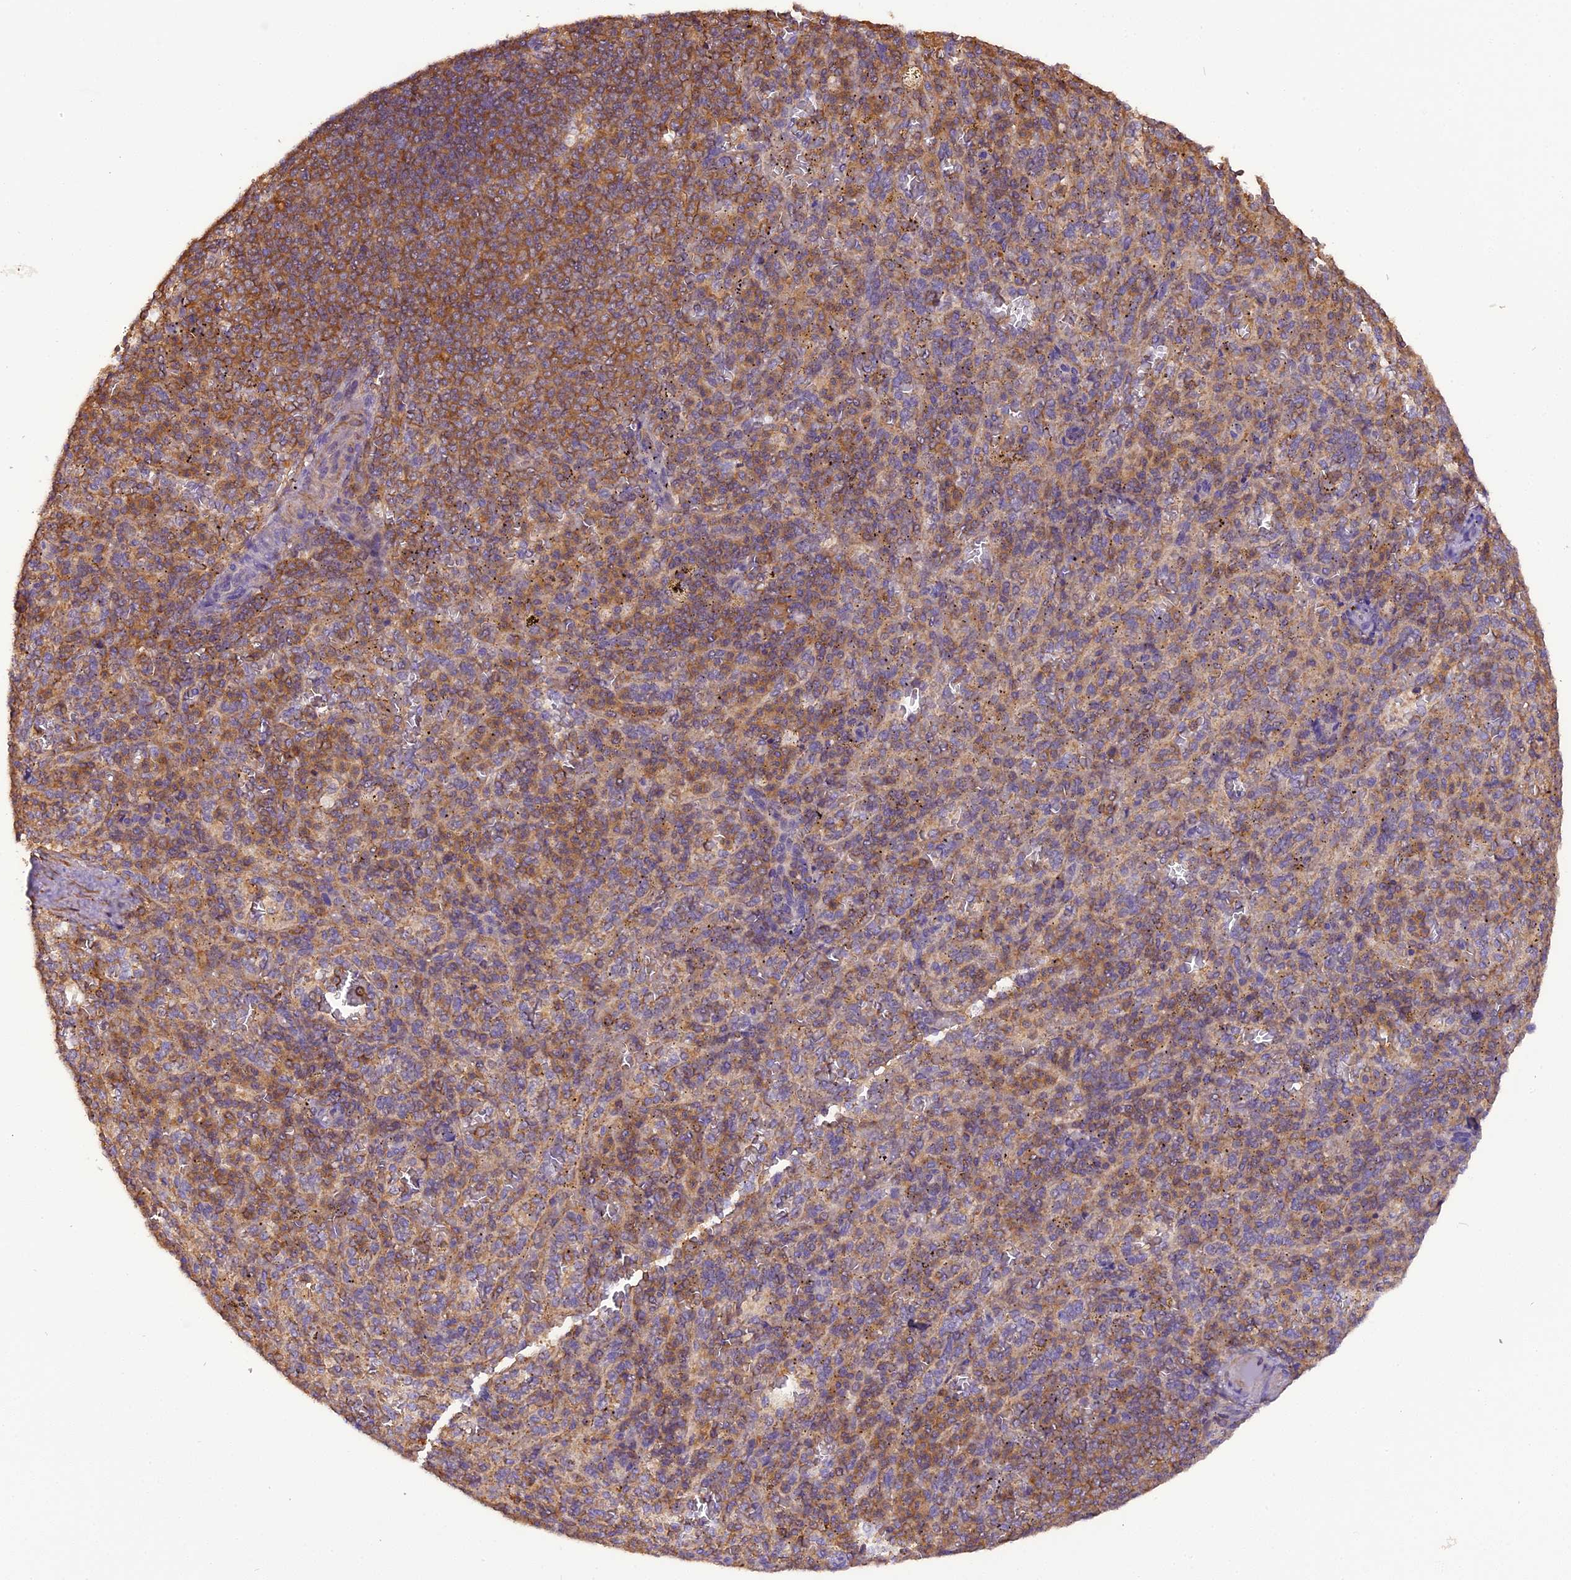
{"staining": {"intensity": "moderate", "quantity": "25%-75%", "location": "cytoplasmic/membranous"}, "tissue": "spleen", "cell_type": "Cells in red pulp", "image_type": "normal", "snomed": [{"axis": "morphology", "description": "Normal tissue, NOS"}, {"axis": "topography", "description": "Spleen"}], "caption": "Immunohistochemistry (DAB) staining of normal spleen displays moderate cytoplasmic/membranous protein expression in about 25%-75% of cells in red pulp. (Brightfield microscopy of DAB IHC at high magnification).", "gene": "STOML1", "patient": {"sex": "female", "age": 21}}